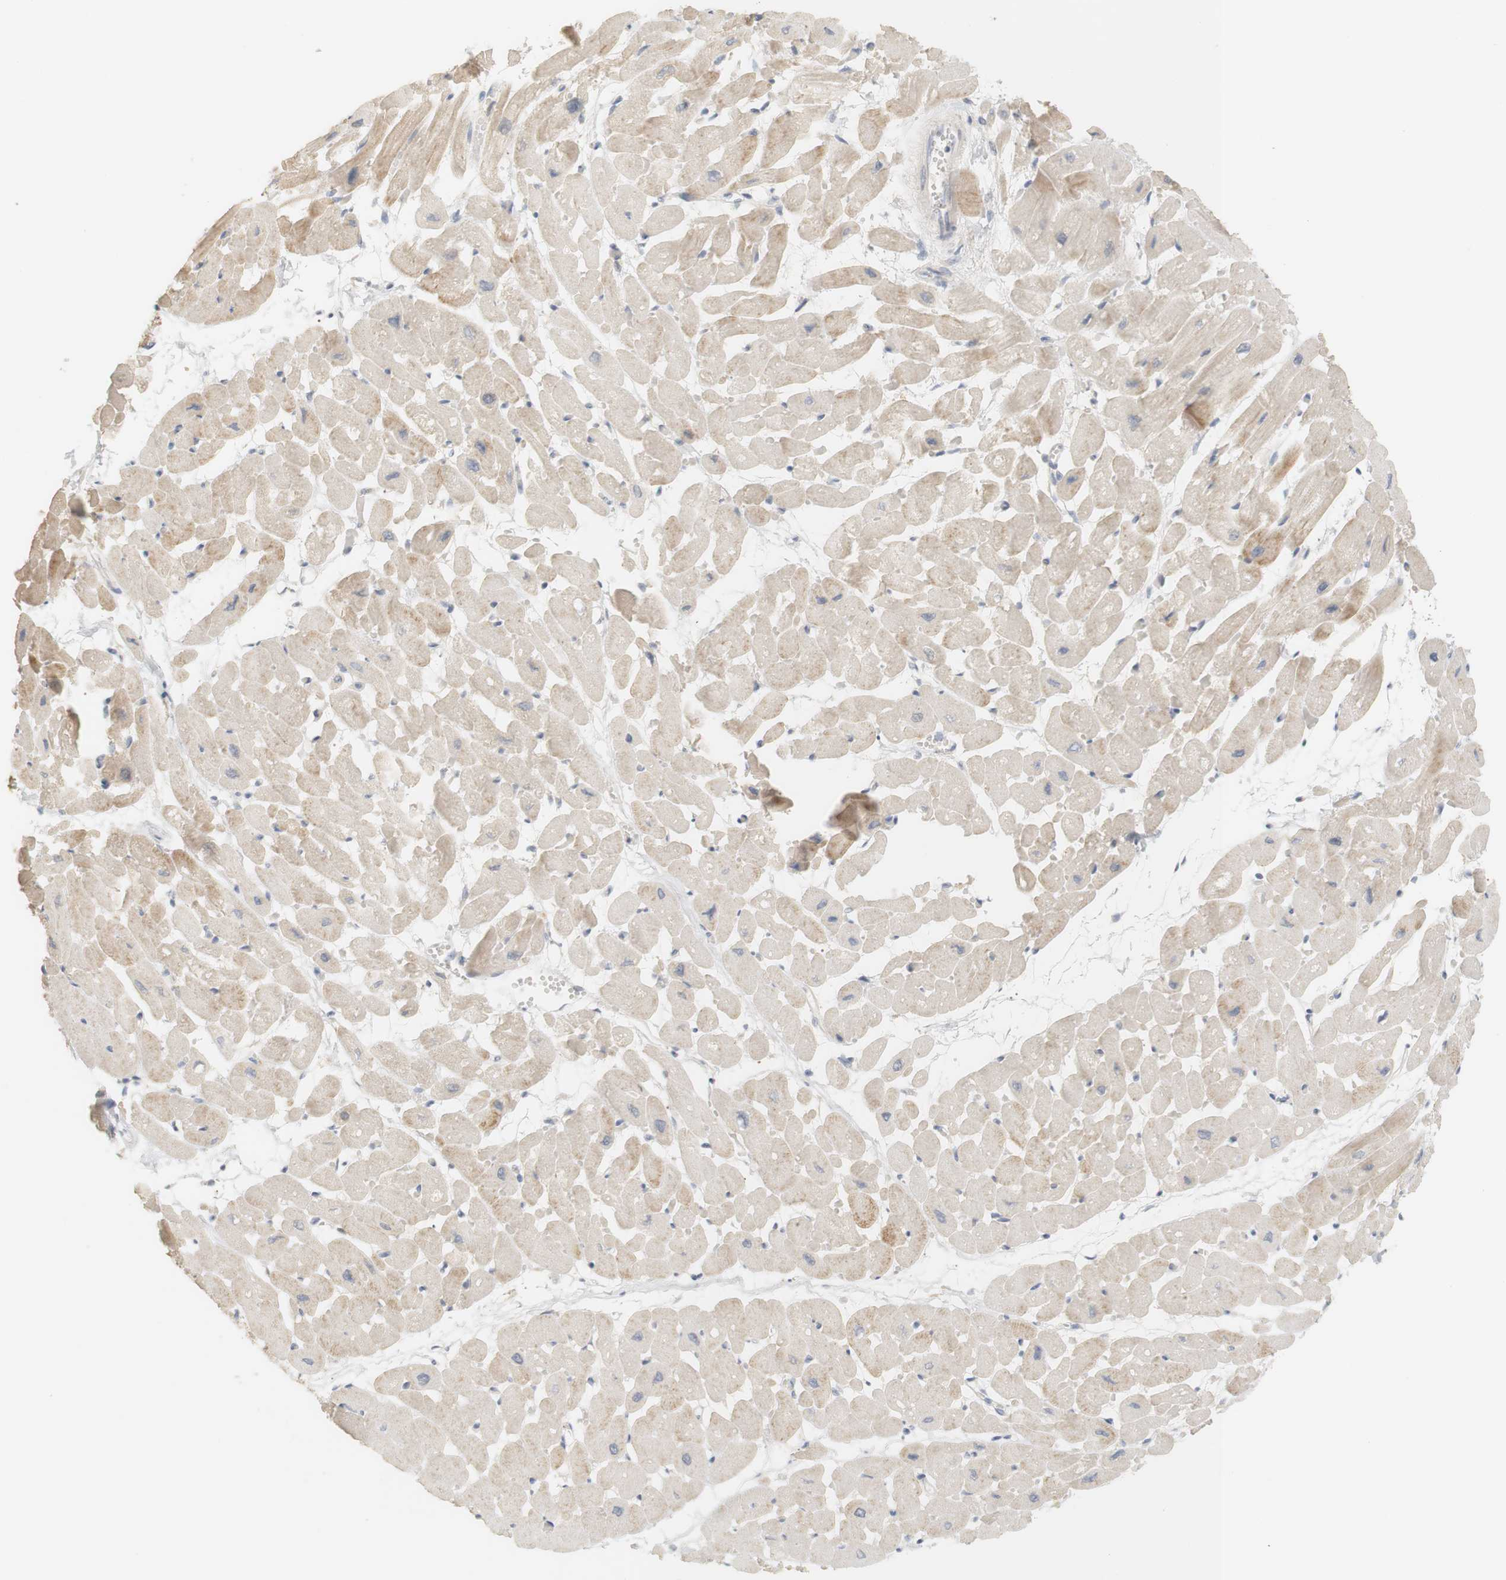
{"staining": {"intensity": "weak", "quantity": "25%-75%", "location": "cytoplasmic/membranous"}, "tissue": "heart muscle", "cell_type": "Cardiomyocytes", "image_type": "normal", "snomed": [{"axis": "morphology", "description": "Normal tissue, NOS"}, {"axis": "topography", "description": "Heart"}], "caption": "Immunohistochemistry (IHC) histopathology image of normal heart muscle: human heart muscle stained using immunohistochemistry (IHC) displays low levels of weak protein expression localized specifically in the cytoplasmic/membranous of cardiomyocytes, appearing as a cytoplasmic/membranous brown color.", "gene": "RTN3", "patient": {"sex": "male", "age": 45}}